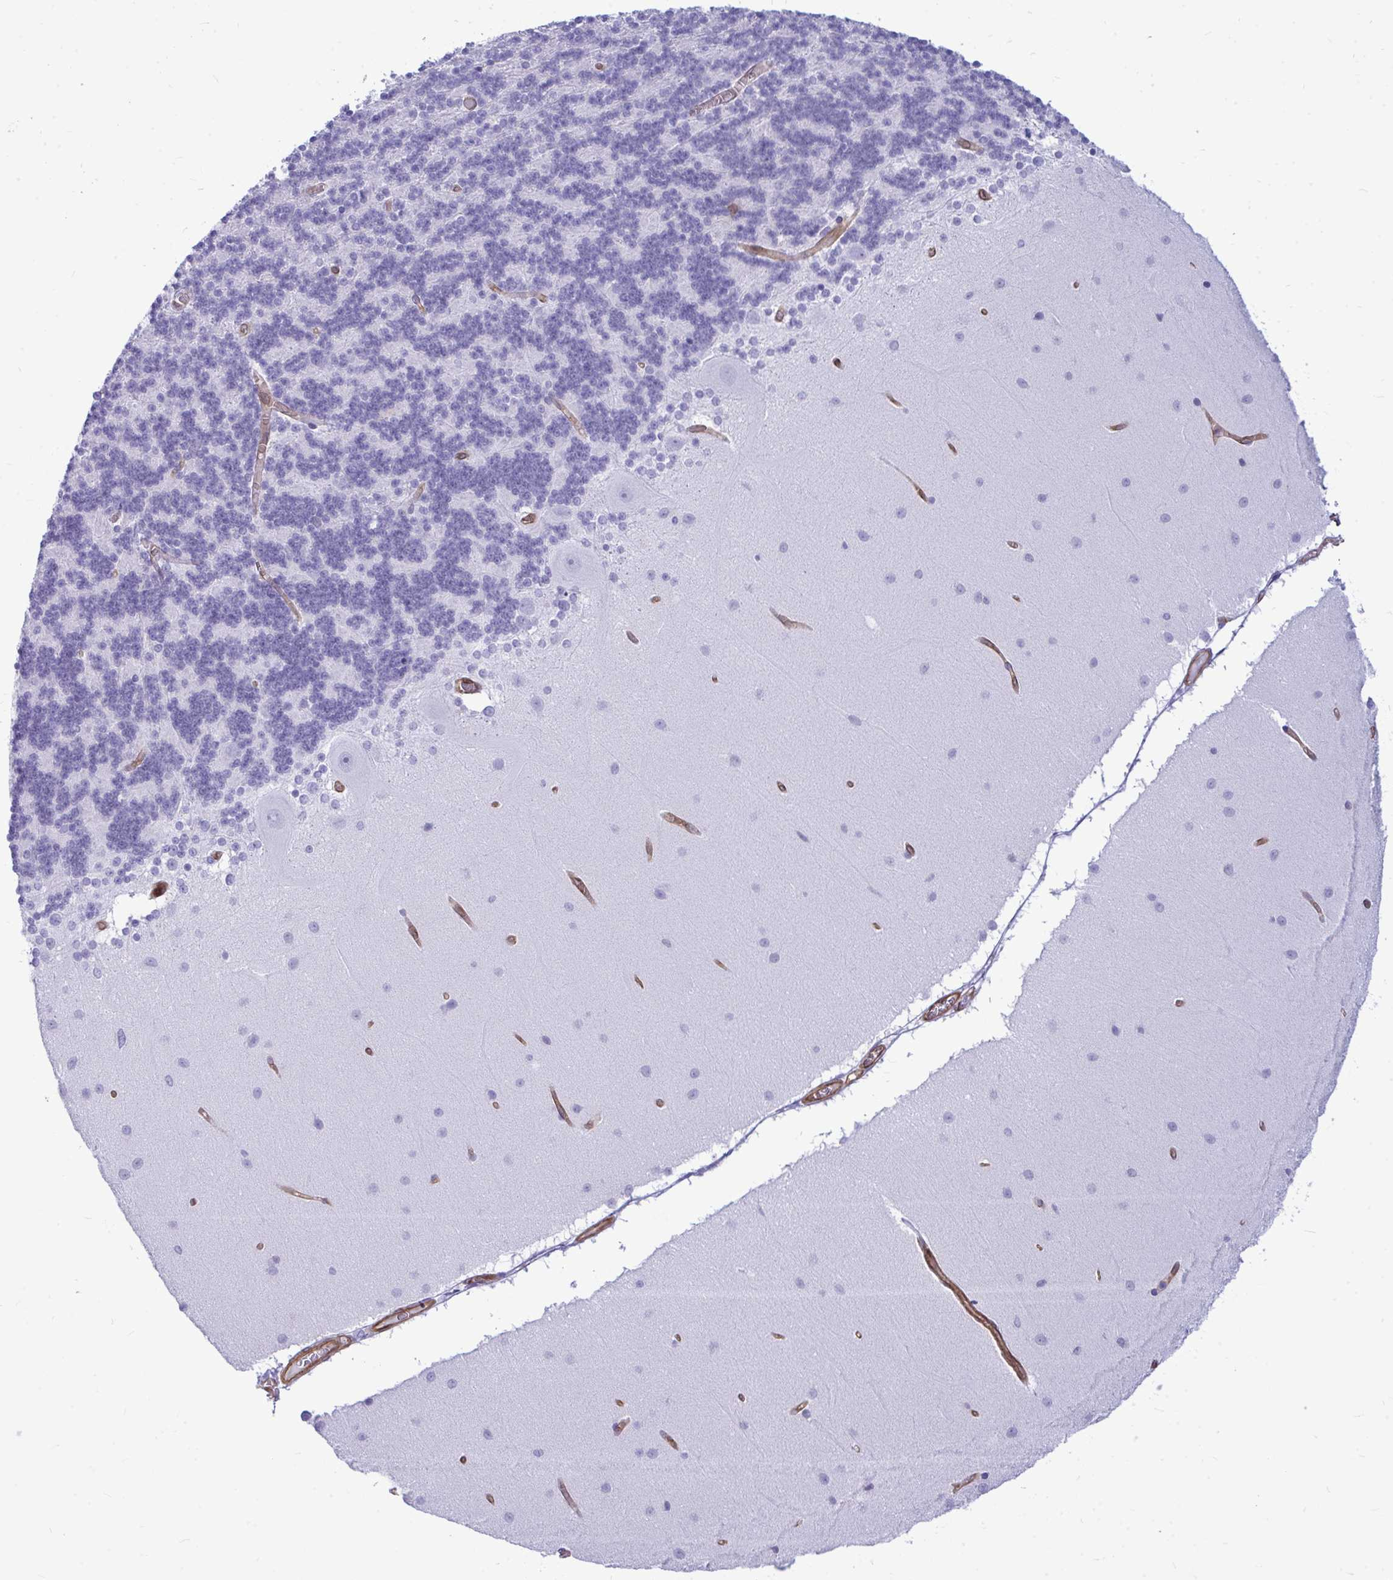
{"staining": {"intensity": "negative", "quantity": "none", "location": "none"}, "tissue": "cerebellum", "cell_type": "Cells in granular layer", "image_type": "normal", "snomed": [{"axis": "morphology", "description": "Normal tissue, NOS"}, {"axis": "topography", "description": "Cerebellum"}], "caption": "This is a histopathology image of immunohistochemistry (IHC) staining of normal cerebellum, which shows no staining in cells in granular layer.", "gene": "LIMS2", "patient": {"sex": "female", "age": 54}}